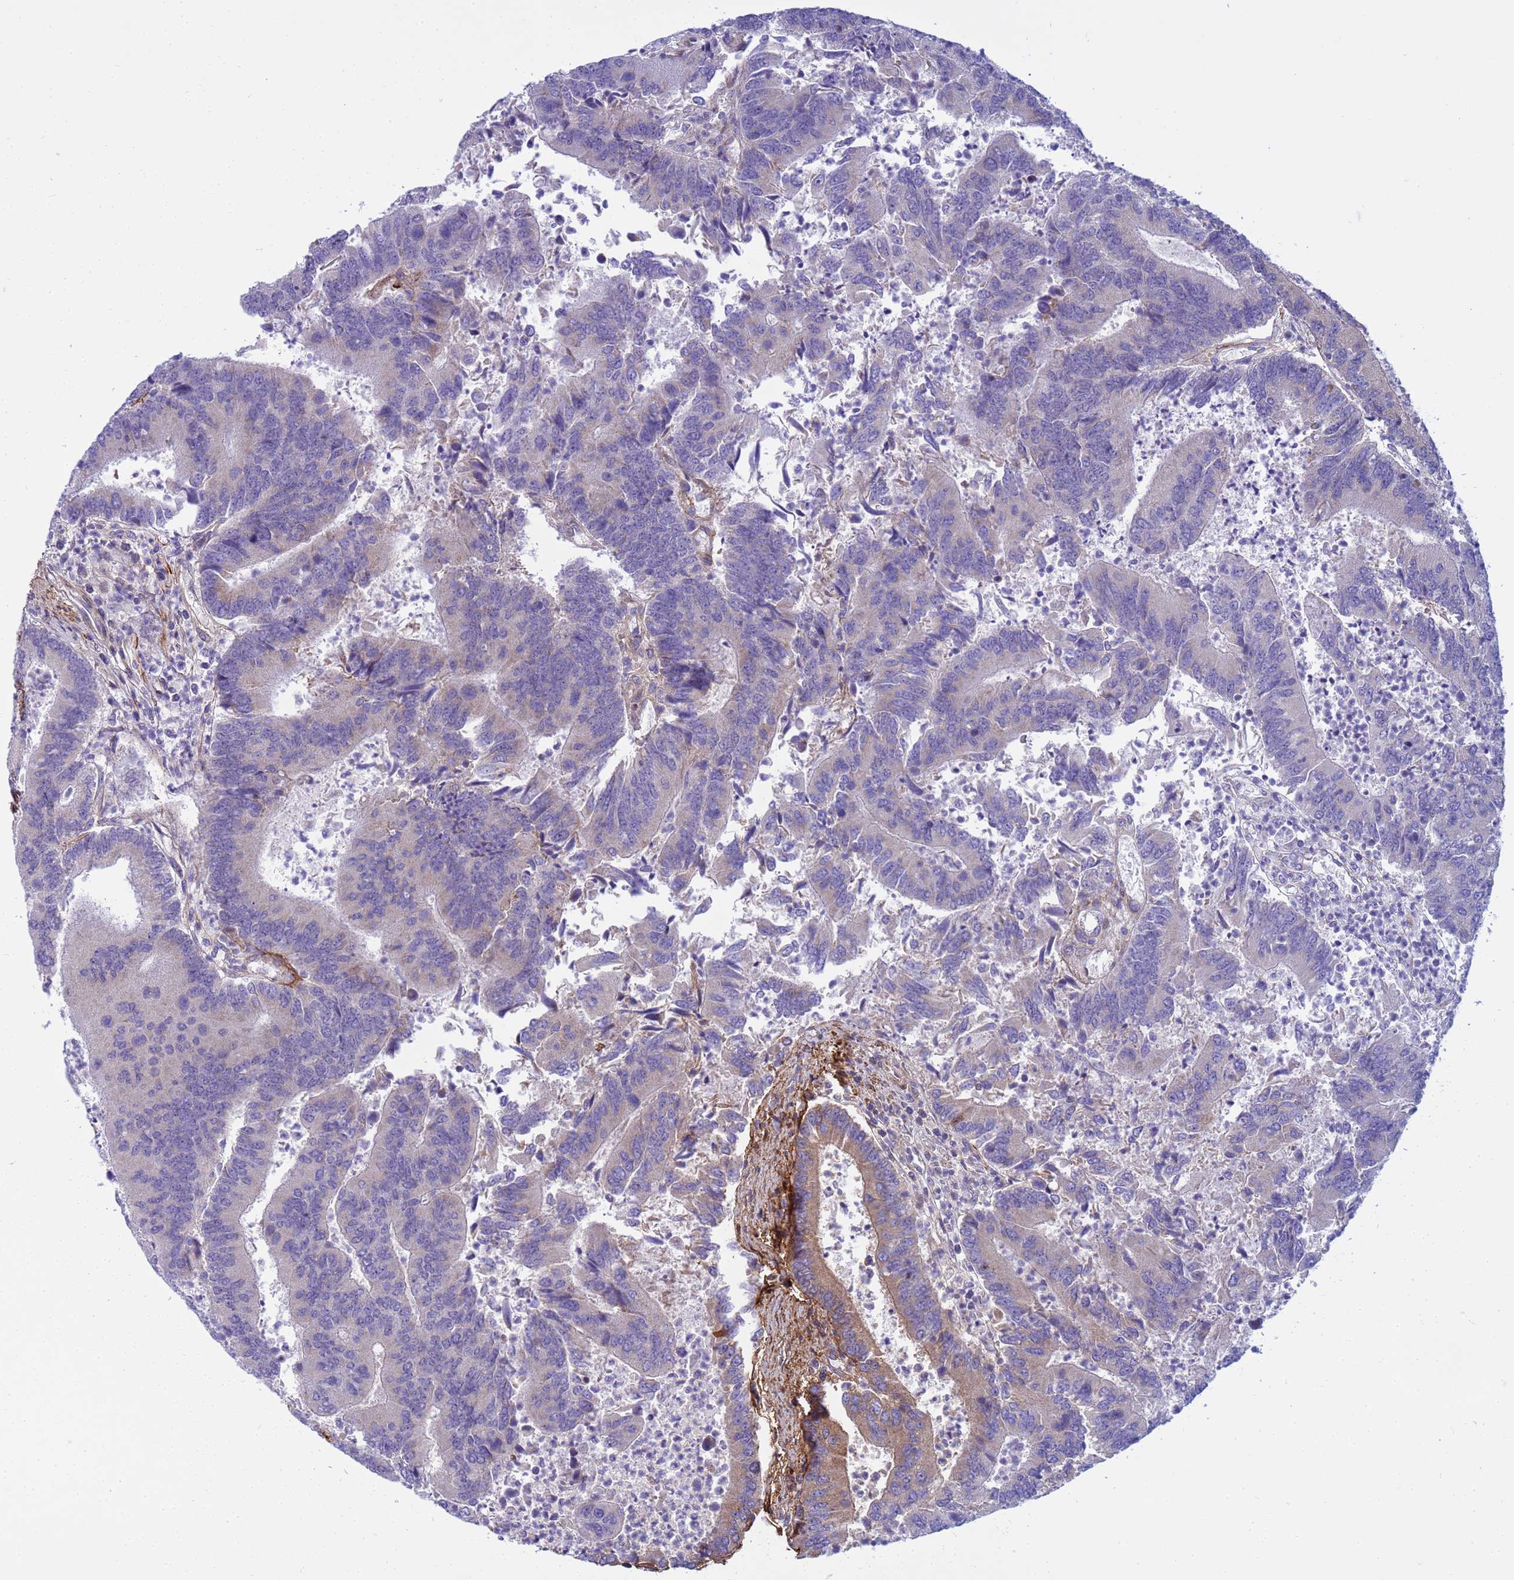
{"staining": {"intensity": "weak", "quantity": "<25%", "location": "cytoplasmic/membranous"}, "tissue": "colorectal cancer", "cell_type": "Tumor cells", "image_type": "cancer", "snomed": [{"axis": "morphology", "description": "Adenocarcinoma, NOS"}, {"axis": "topography", "description": "Colon"}], "caption": "The image exhibits no significant expression in tumor cells of colorectal cancer (adenocarcinoma).", "gene": "P2RX7", "patient": {"sex": "female", "age": 67}}